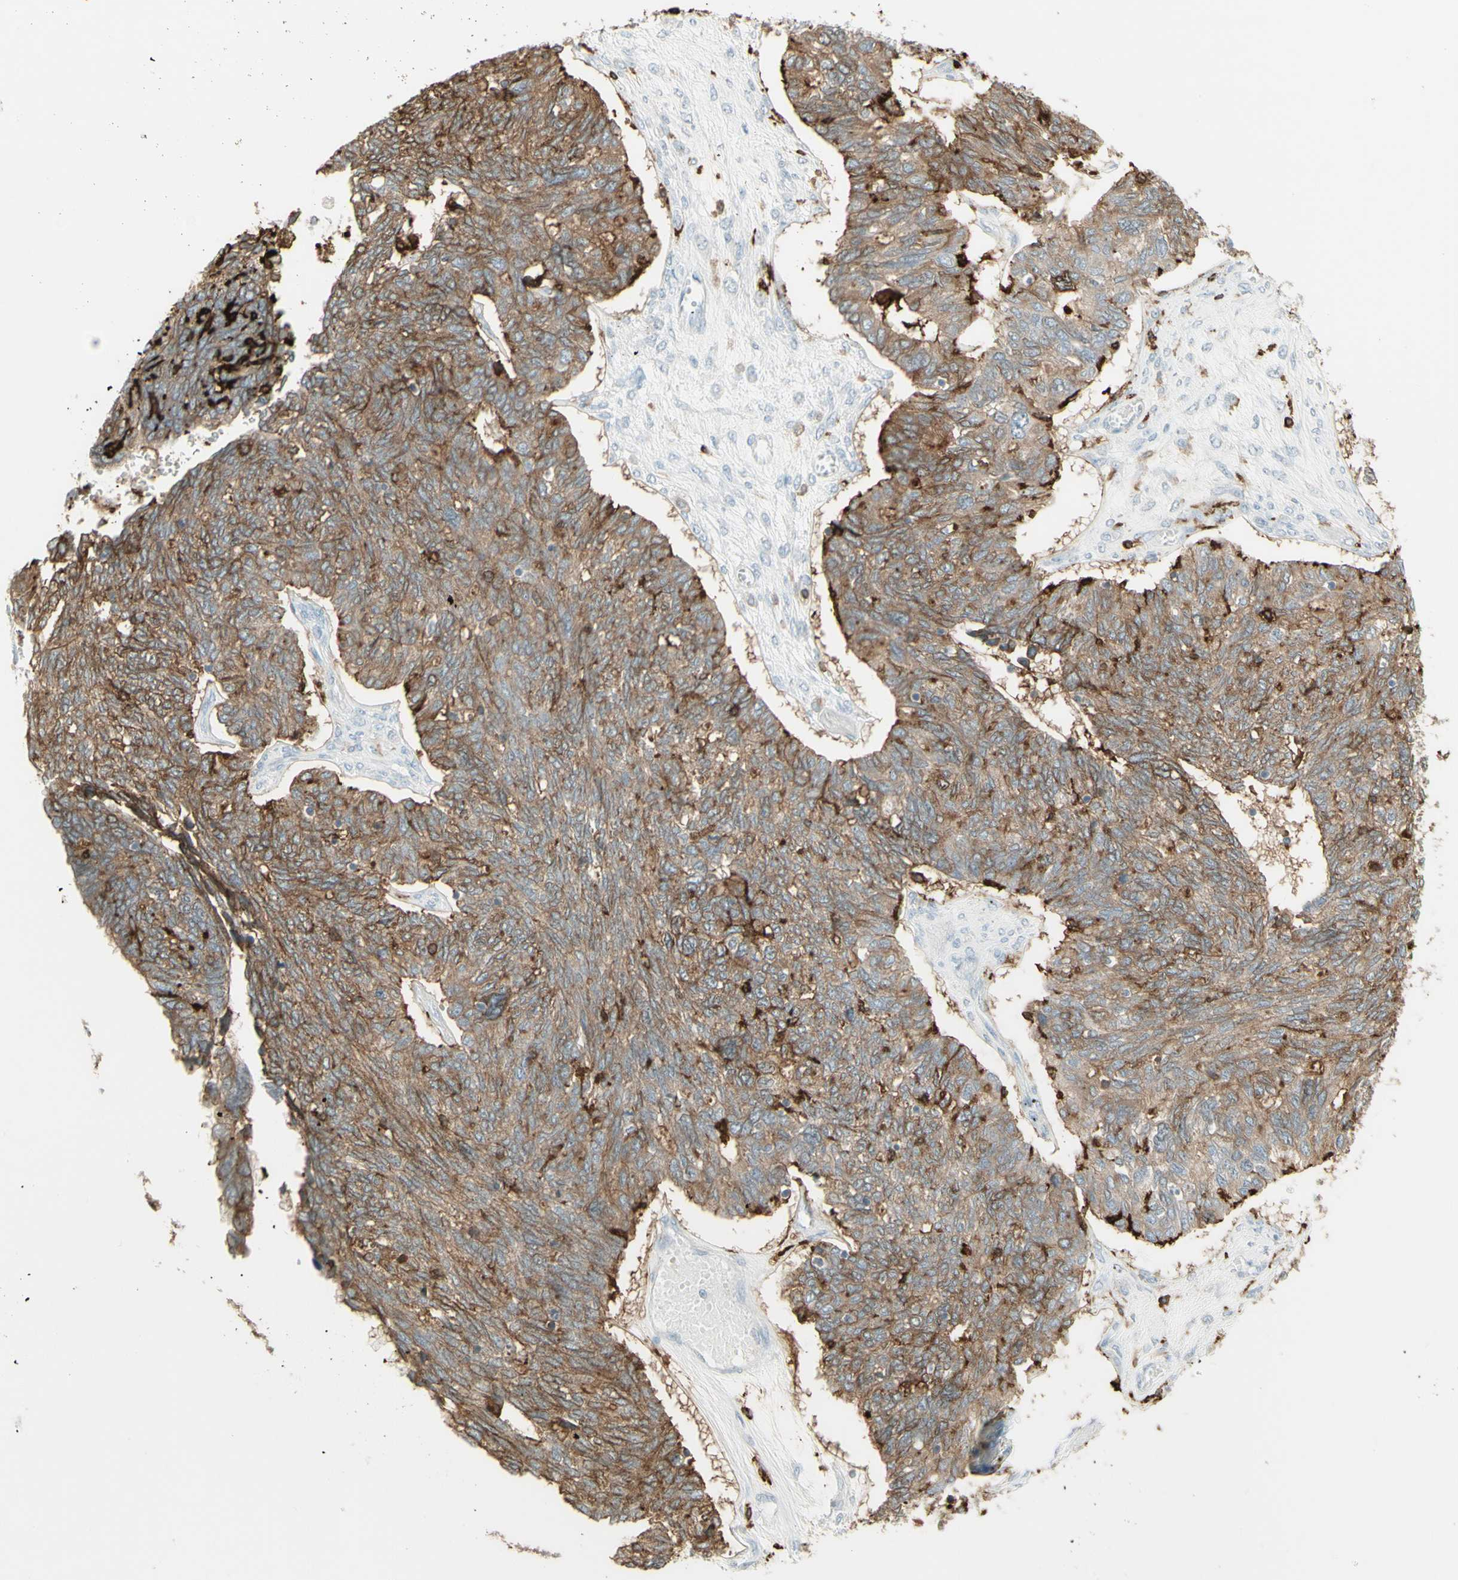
{"staining": {"intensity": "moderate", "quantity": ">75%", "location": "cytoplasmic/membranous"}, "tissue": "ovarian cancer", "cell_type": "Tumor cells", "image_type": "cancer", "snomed": [{"axis": "morphology", "description": "Cystadenocarcinoma, serous, NOS"}, {"axis": "topography", "description": "Ovary"}], "caption": "IHC (DAB (3,3'-diaminobenzidine)) staining of human ovarian serous cystadenocarcinoma exhibits moderate cytoplasmic/membranous protein positivity in about >75% of tumor cells.", "gene": "HLA-DPB1", "patient": {"sex": "female", "age": 79}}